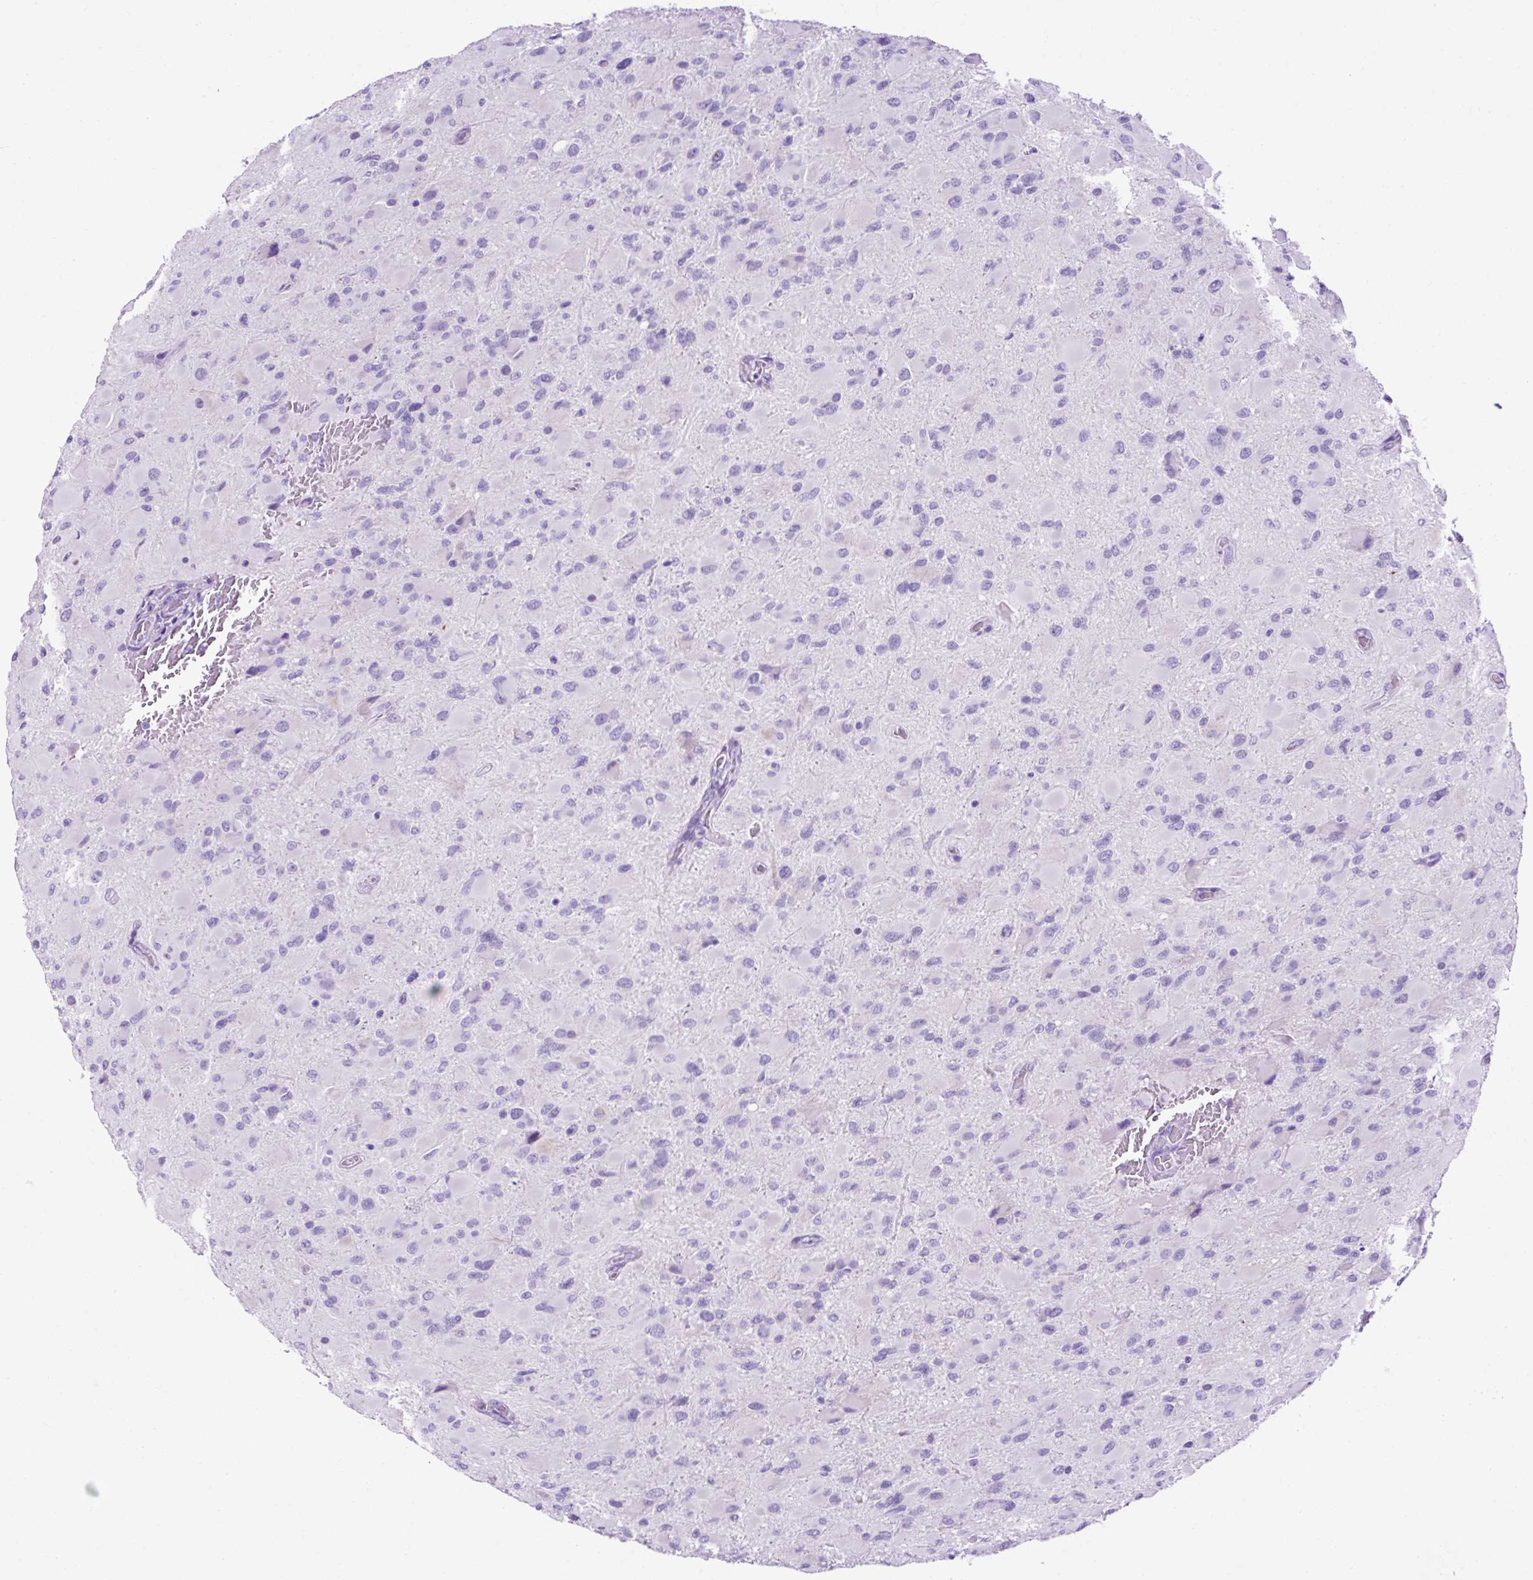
{"staining": {"intensity": "negative", "quantity": "none", "location": "none"}, "tissue": "glioma", "cell_type": "Tumor cells", "image_type": "cancer", "snomed": [{"axis": "morphology", "description": "Glioma, malignant, High grade"}, {"axis": "topography", "description": "Cerebral cortex"}], "caption": "Protein analysis of malignant glioma (high-grade) displays no significant positivity in tumor cells.", "gene": "KRT12", "patient": {"sex": "female", "age": 36}}